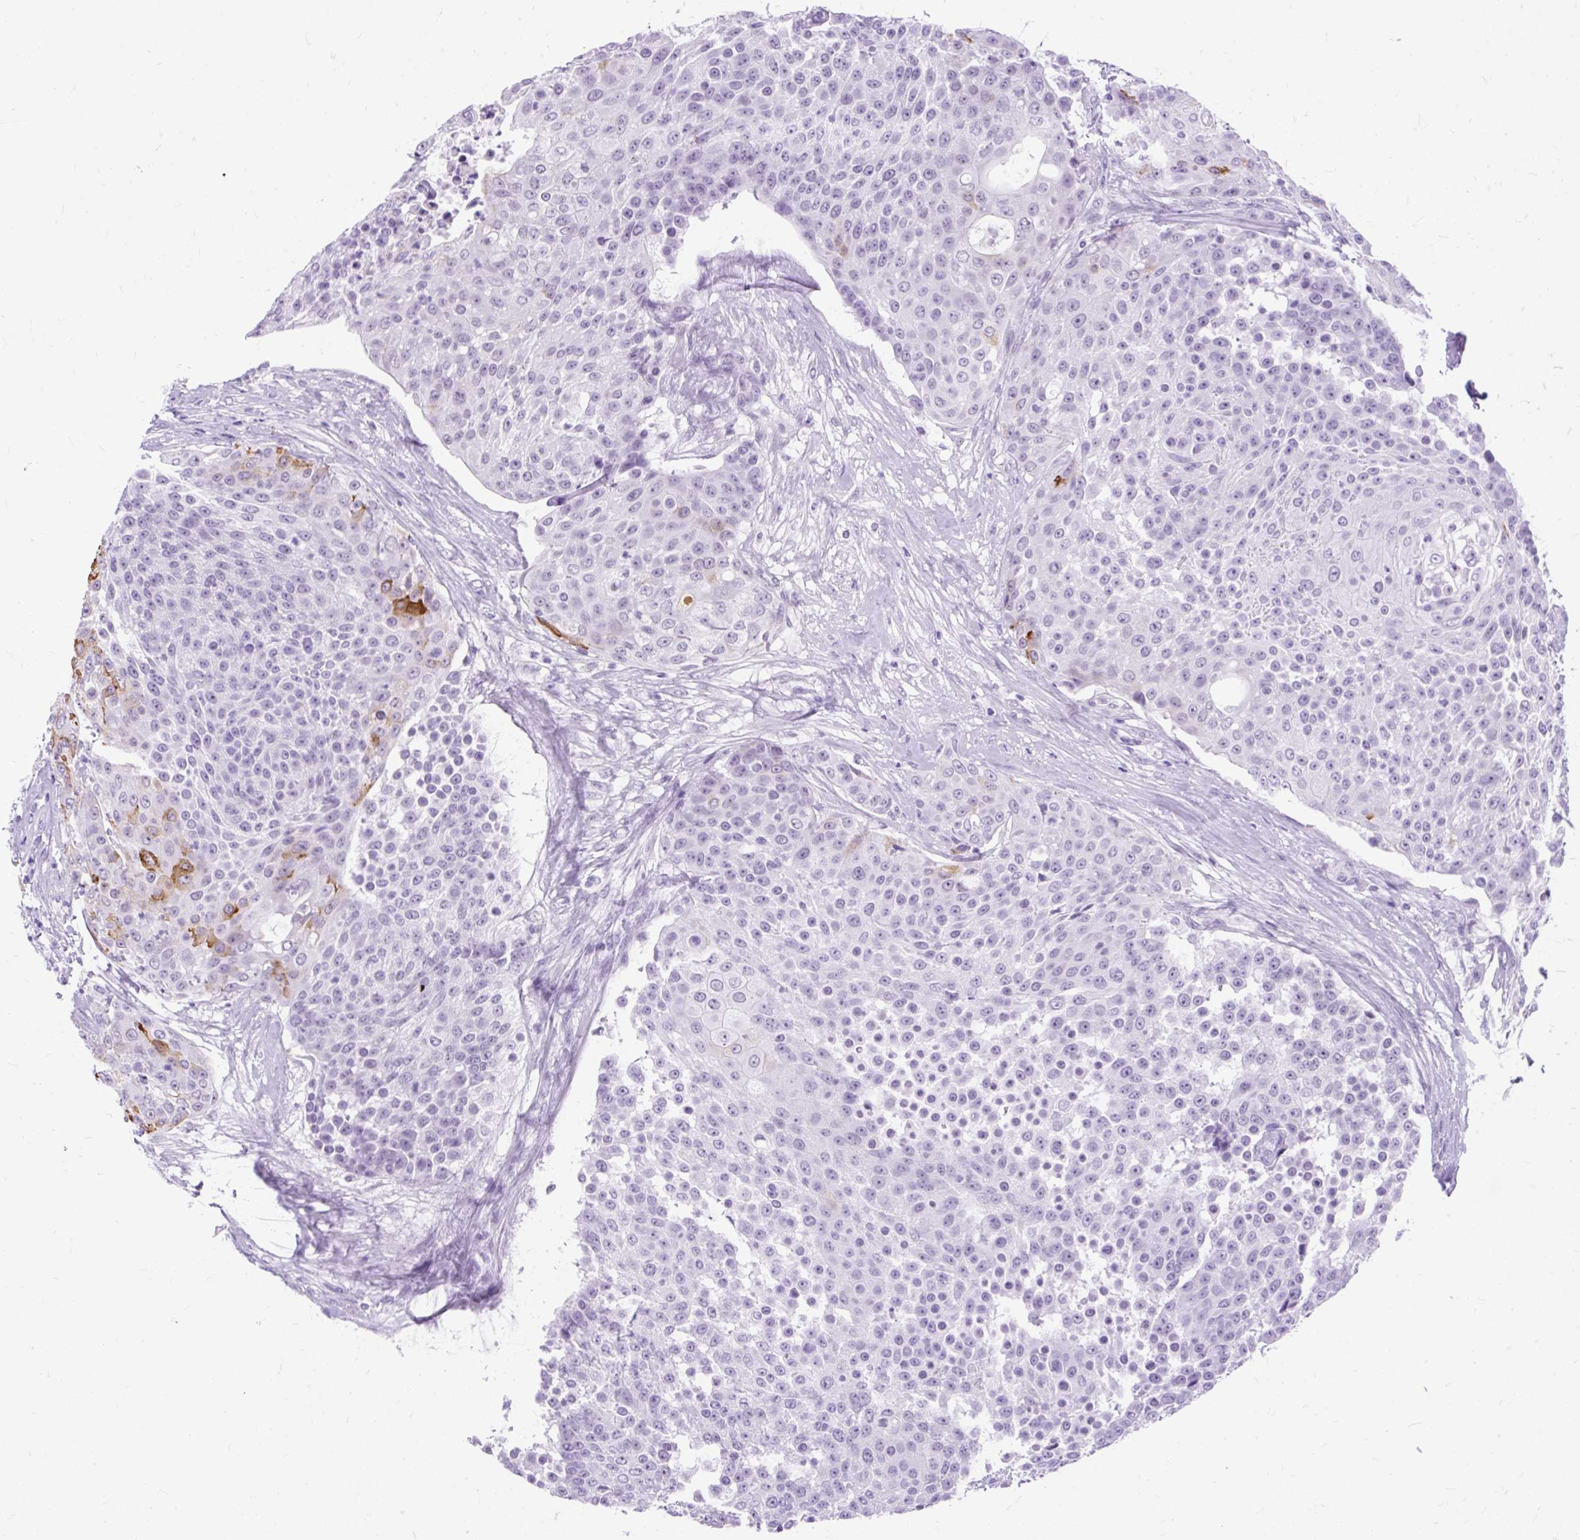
{"staining": {"intensity": "strong", "quantity": "<25%", "location": "cytoplasmic/membranous"}, "tissue": "urothelial cancer", "cell_type": "Tumor cells", "image_type": "cancer", "snomed": [{"axis": "morphology", "description": "Urothelial carcinoma, High grade"}, {"axis": "topography", "description": "Urinary bladder"}], "caption": "Immunohistochemistry image of neoplastic tissue: urothelial carcinoma (high-grade) stained using immunohistochemistry (IHC) shows medium levels of strong protein expression localized specifically in the cytoplasmic/membranous of tumor cells, appearing as a cytoplasmic/membranous brown color.", "gene": "SCGB1A1", "patient": {"sex": "female", "age": 63}}